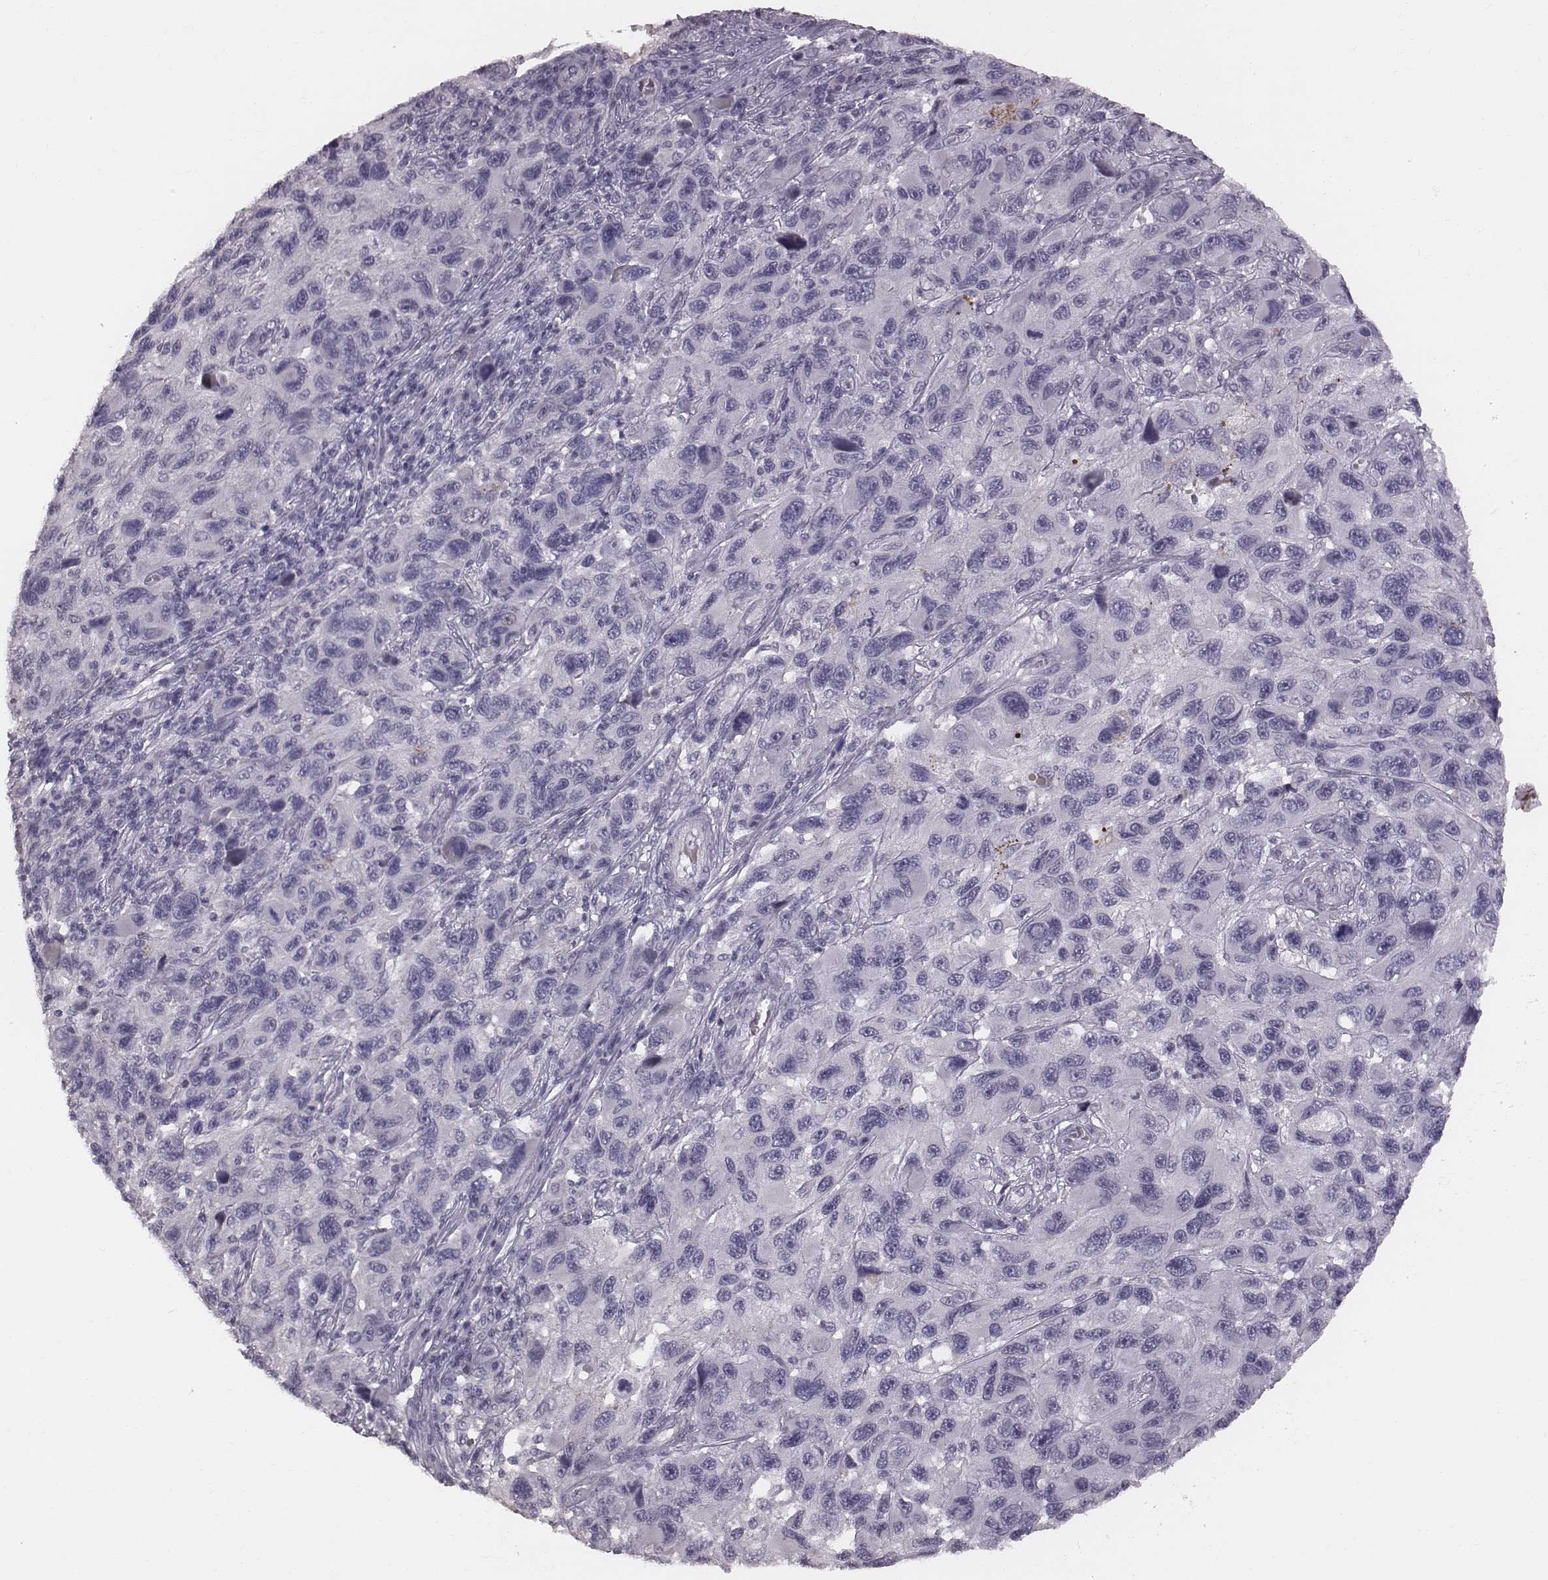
{"staining": {"intensity": "negative", "quantity": "none", "location": "none"}, "tissue": "melanoma", "cell_type": "Tumor cells", "image_type": "cancer", "snomed": [{"axis": "morphology", "description": "Malignant melanoma, NOS"}, {"axis": "topography", "description": "Skin"}], "caption": "Micrograph shows no protein expression in tumor cells of melanoma tissue.", "gene": "CFTR", "patient": {"sex": "male", "age": 53}}